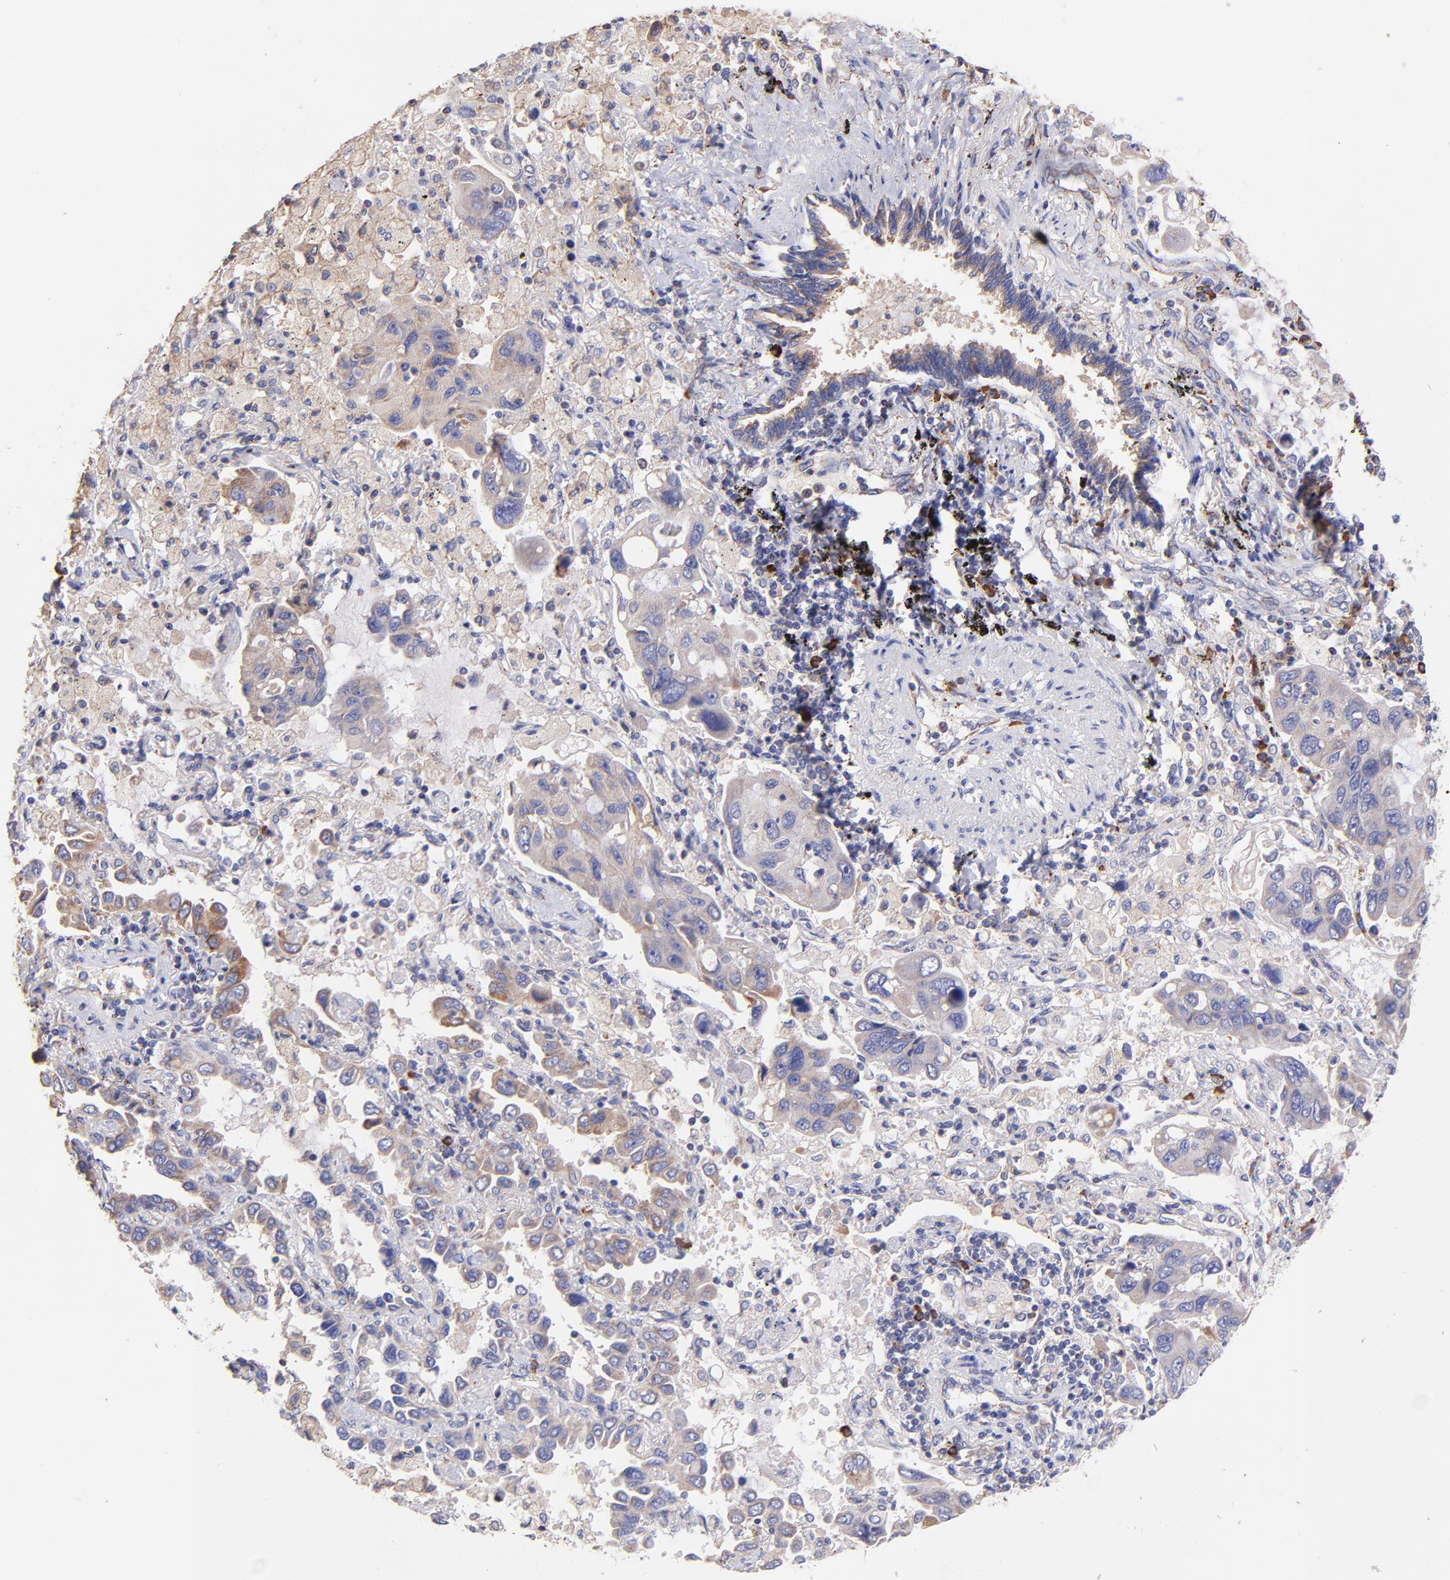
{"staining": {"intensity": "weak", "quantity": "<25%", "location": "cytoplasmic/membranous"}, "tissue": "lung cancer", "cell_type": "Tumor cells", "image_type": "cancer", "snomed": [{"axis": "morphology", "description": "Adenocarcinoma, NOS"}, {"axis": "topography", "description": "Lung"}], "caption": "Micrograph shows no protein expression in tumor cells of lung adenocarcinoma tissue.", "gene": "PREX1", "patient": {"sex": "male", "age": 64}}